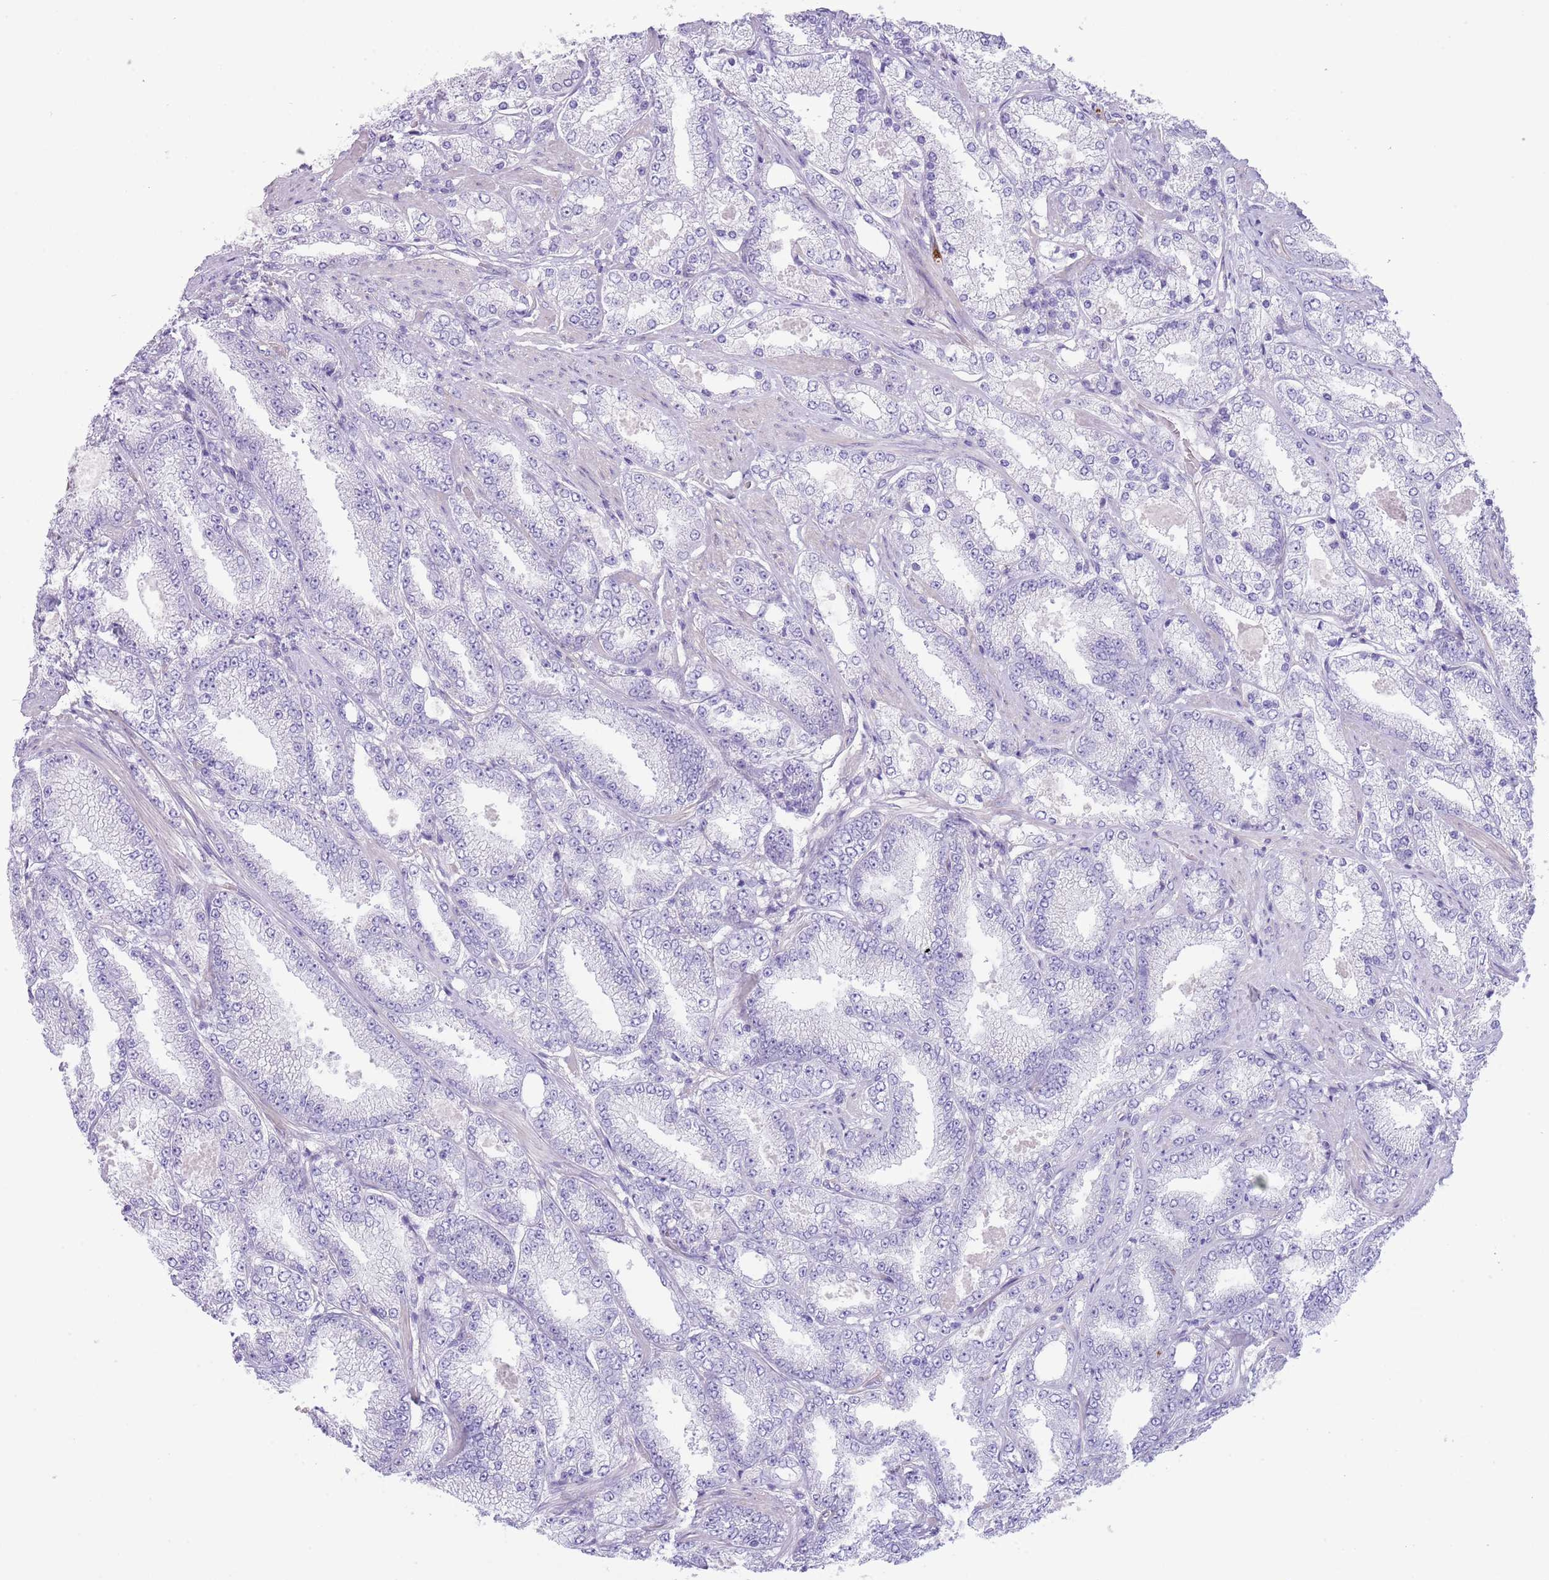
{"staining": {"intensity": "negative", "quantity": "none", "location": "none"}, "tissue": "prostate cancer", "cell_type": "Tumor cells", "image_type": "cancer", "snomed": [{"axis": "morphology", "description": "Adenocarcinoma, High grade"}, {"axis": "topography", "description": "Prostate"}], "caption": "IHC histopathology image of neoplastic tissue: adenocarcinoma (high-grade) (prostate) stained with DAB (3,3'-diaminobenzidine) displays no significant protein staining in tumor cells. The staining was performed using DAB to visualize the protein expression in brown, while the nuclei were stained in blue with hematoxylin (Magnification: 20x).", "gene": "TSGA13", "patient": {"sex": "male", "age": 68}}